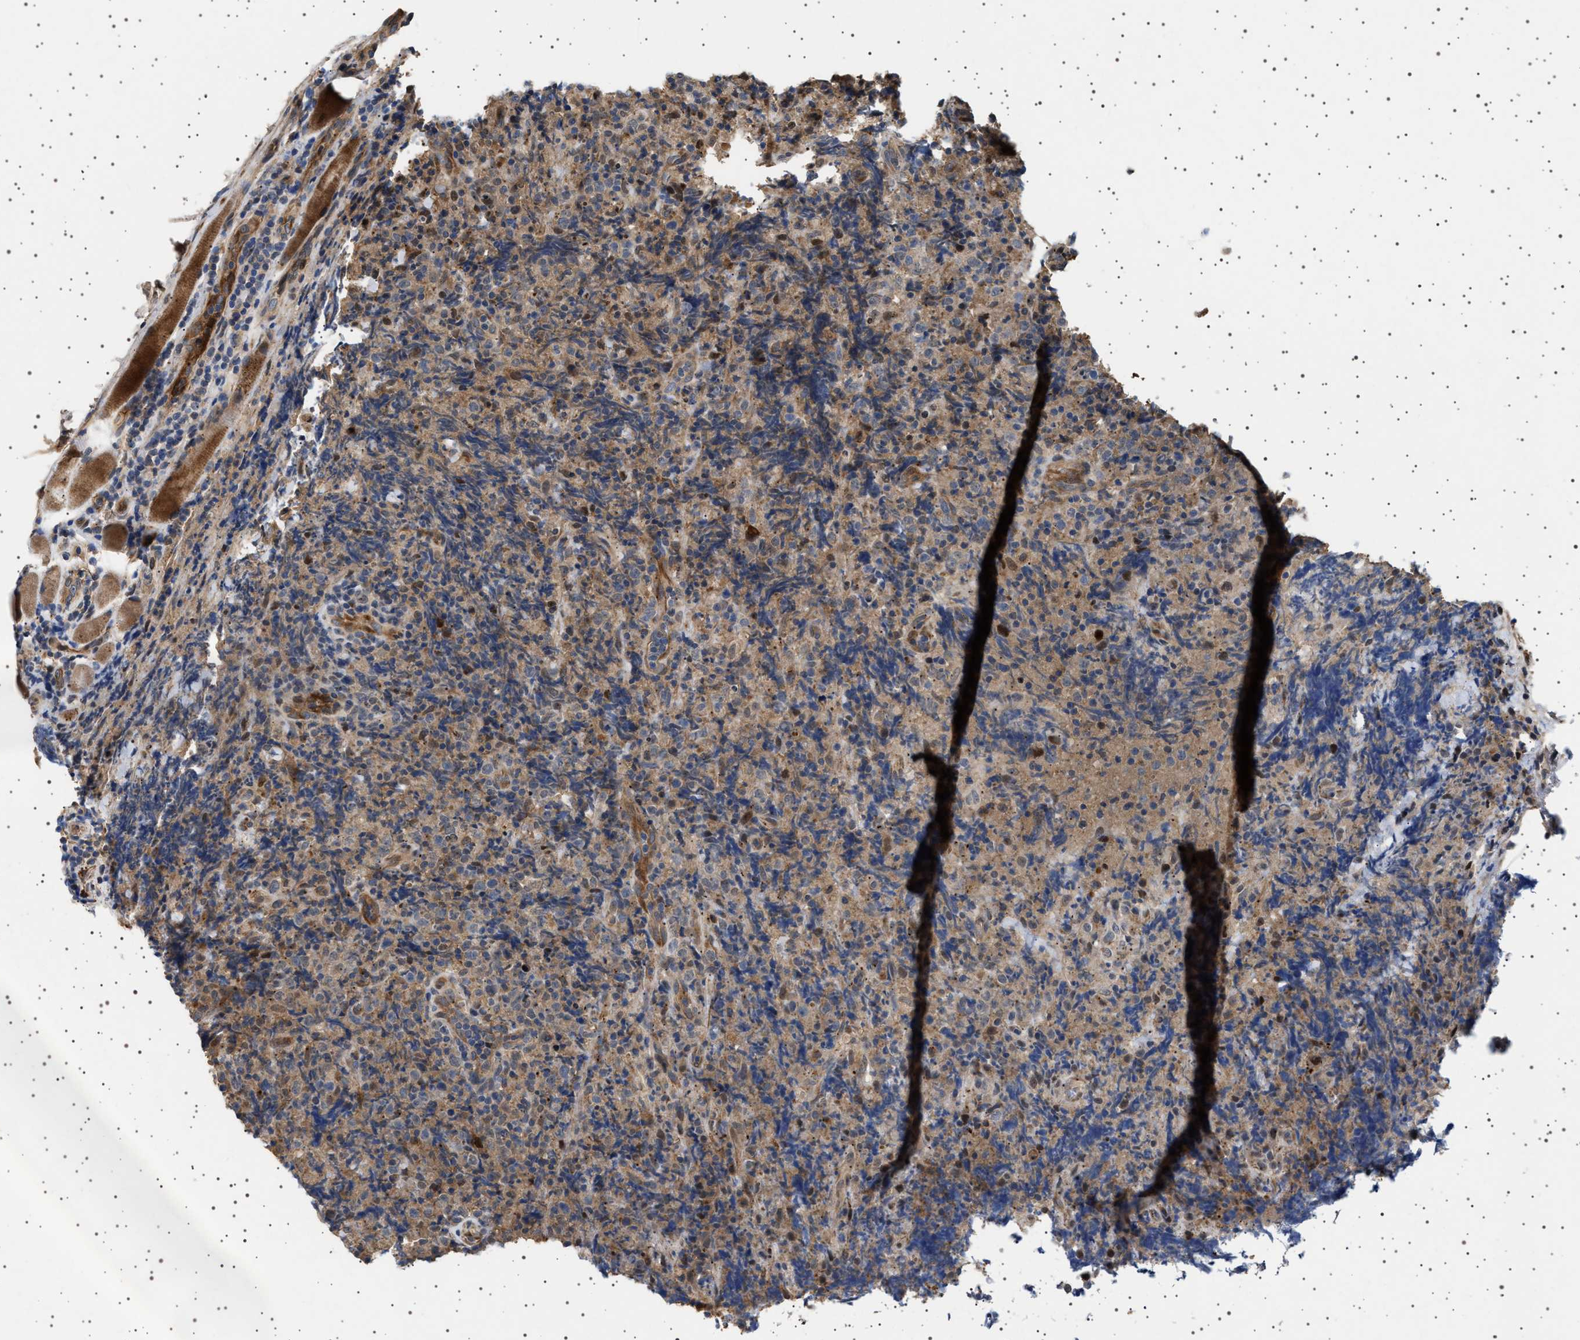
{"staining": {"intensity": "moderate", "quantity": "25%-75%", "location": "cytoplasmic/membranous"}, "tissue": "lymphoma", "cell_type": "Tumor cells", "image_type": "cancer", "snomed": [{"axis": "morphology", "description": "Malignant lymphoma, non-Hodgkin's type, High grade"}, {"axis": "topography", "description": "Tonsil"}], "caption": "Protein expression by IHC exhibits moderate cytoplasmic/membranous staining in about 25%-75% of tumor cells in high-grade malignant lymphoma, non-Hodgkin's type.", "gene": "FICD", "patient": {"sex": "female", "age": 36}}